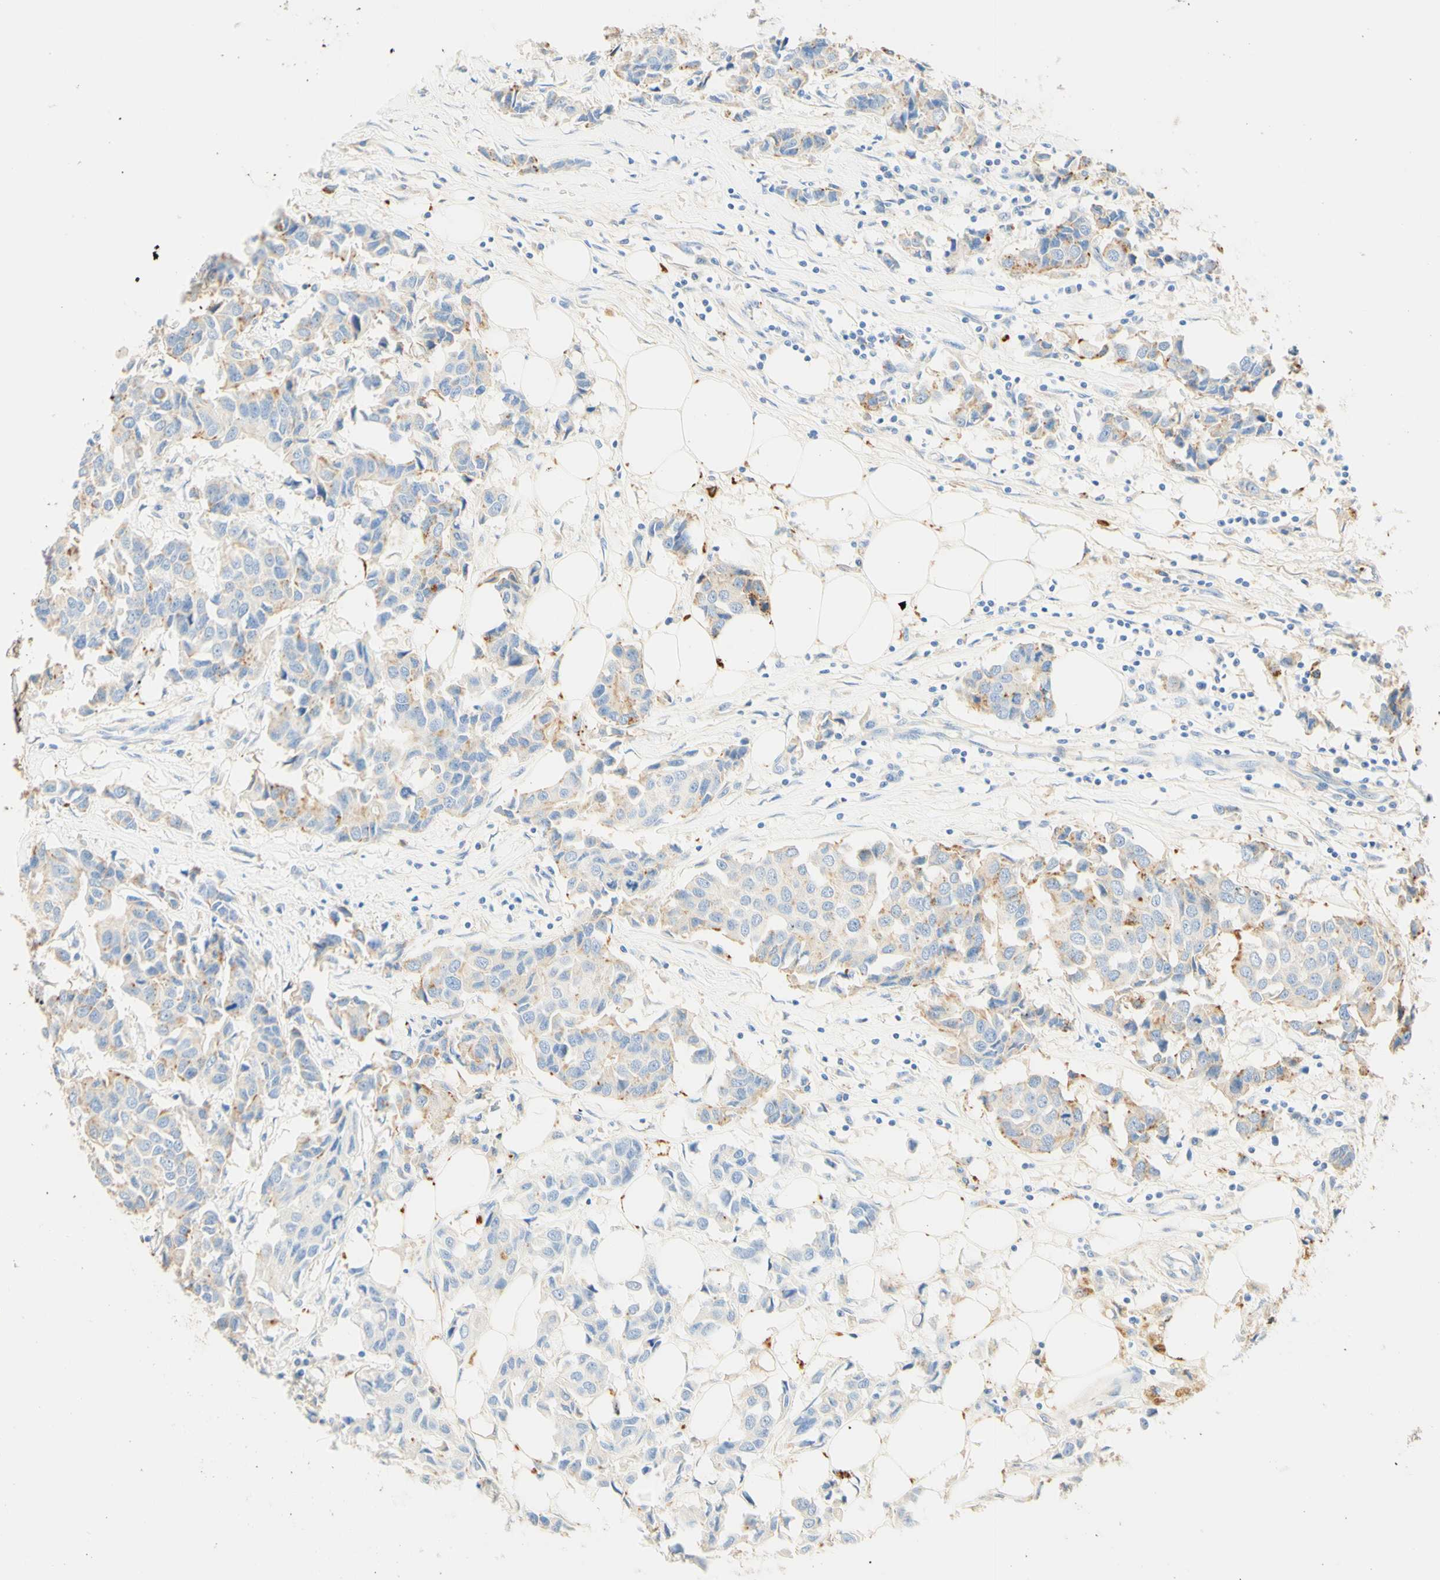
{"staining": {"intensity": "weak", "quantity": "<25%", "location": "cytoplasmic/membranous"}, "tissue": "breast cancer", "cell_type": "Tumor cells", "image_type": "cancer", "snomed": [{"axis": "morphology", "description": "Duct carcinoma"}, {"axis": "topography", "description": "Breast"}], "caption": "IHC of human breast intraductal carcinoma exhibits no staining in tumor cells.", "gene": "CD63", "patient": {"sex": "female", "age": 80}}